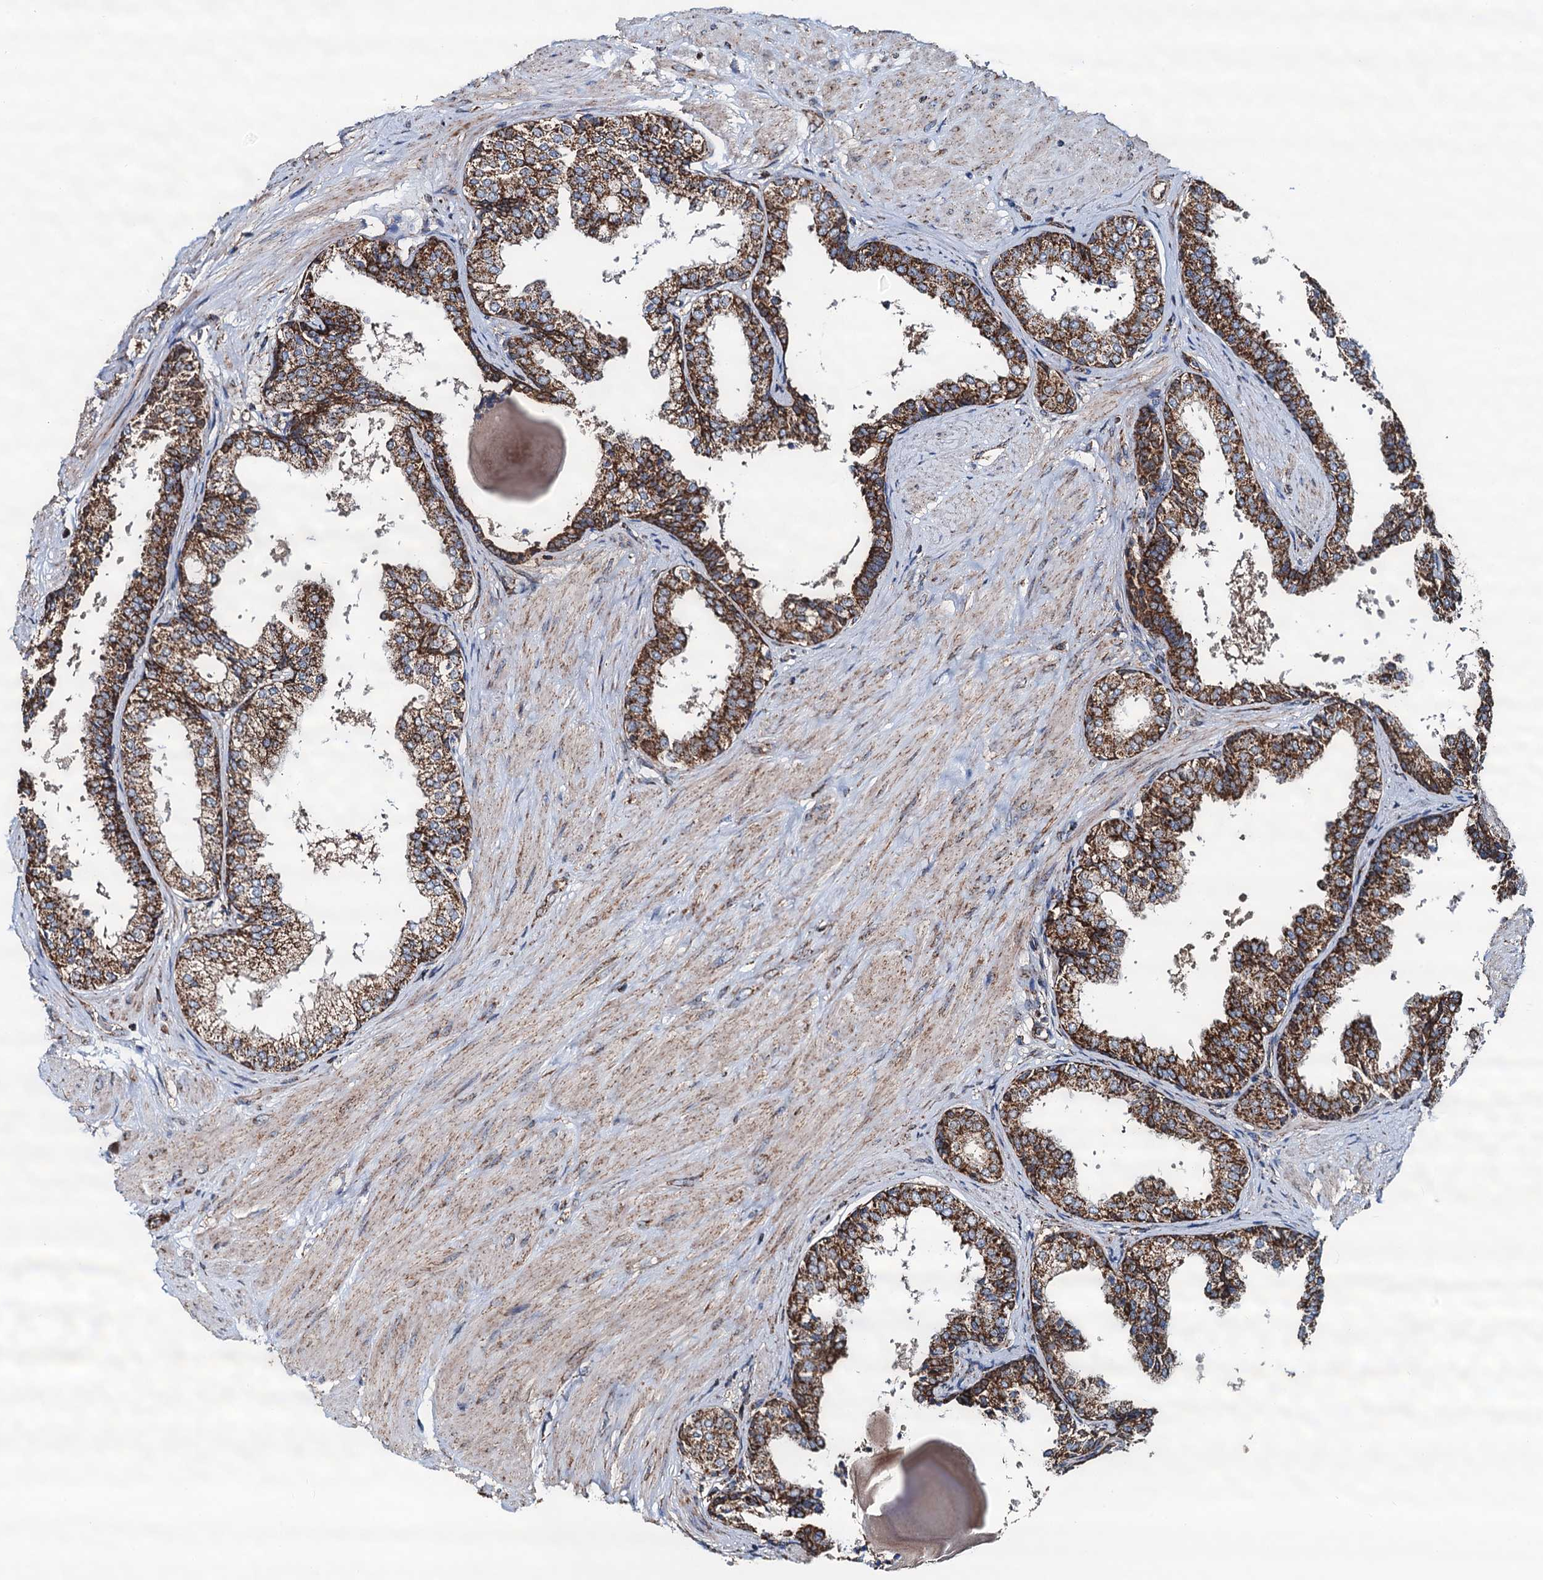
{"staining": {"intensity": "strong", "quantity": ">75%", "location": "cytoplasmic/membranous"}, "tissue": "prostate", "cell_type": "Glandular cells", "image_type": "normal", "snomed": [{"axis": "morphology", "description": "Normal tissue, NOS"}, {"axis": "topography", "description": "Prostate"}], "caption": "A brown stain highlights strong cytoplasmic/membranous expression of a protein in glandular cells of normal human prostate.", "gene": "AAGAB", "patient": {"sex": "male", "age": 48}}